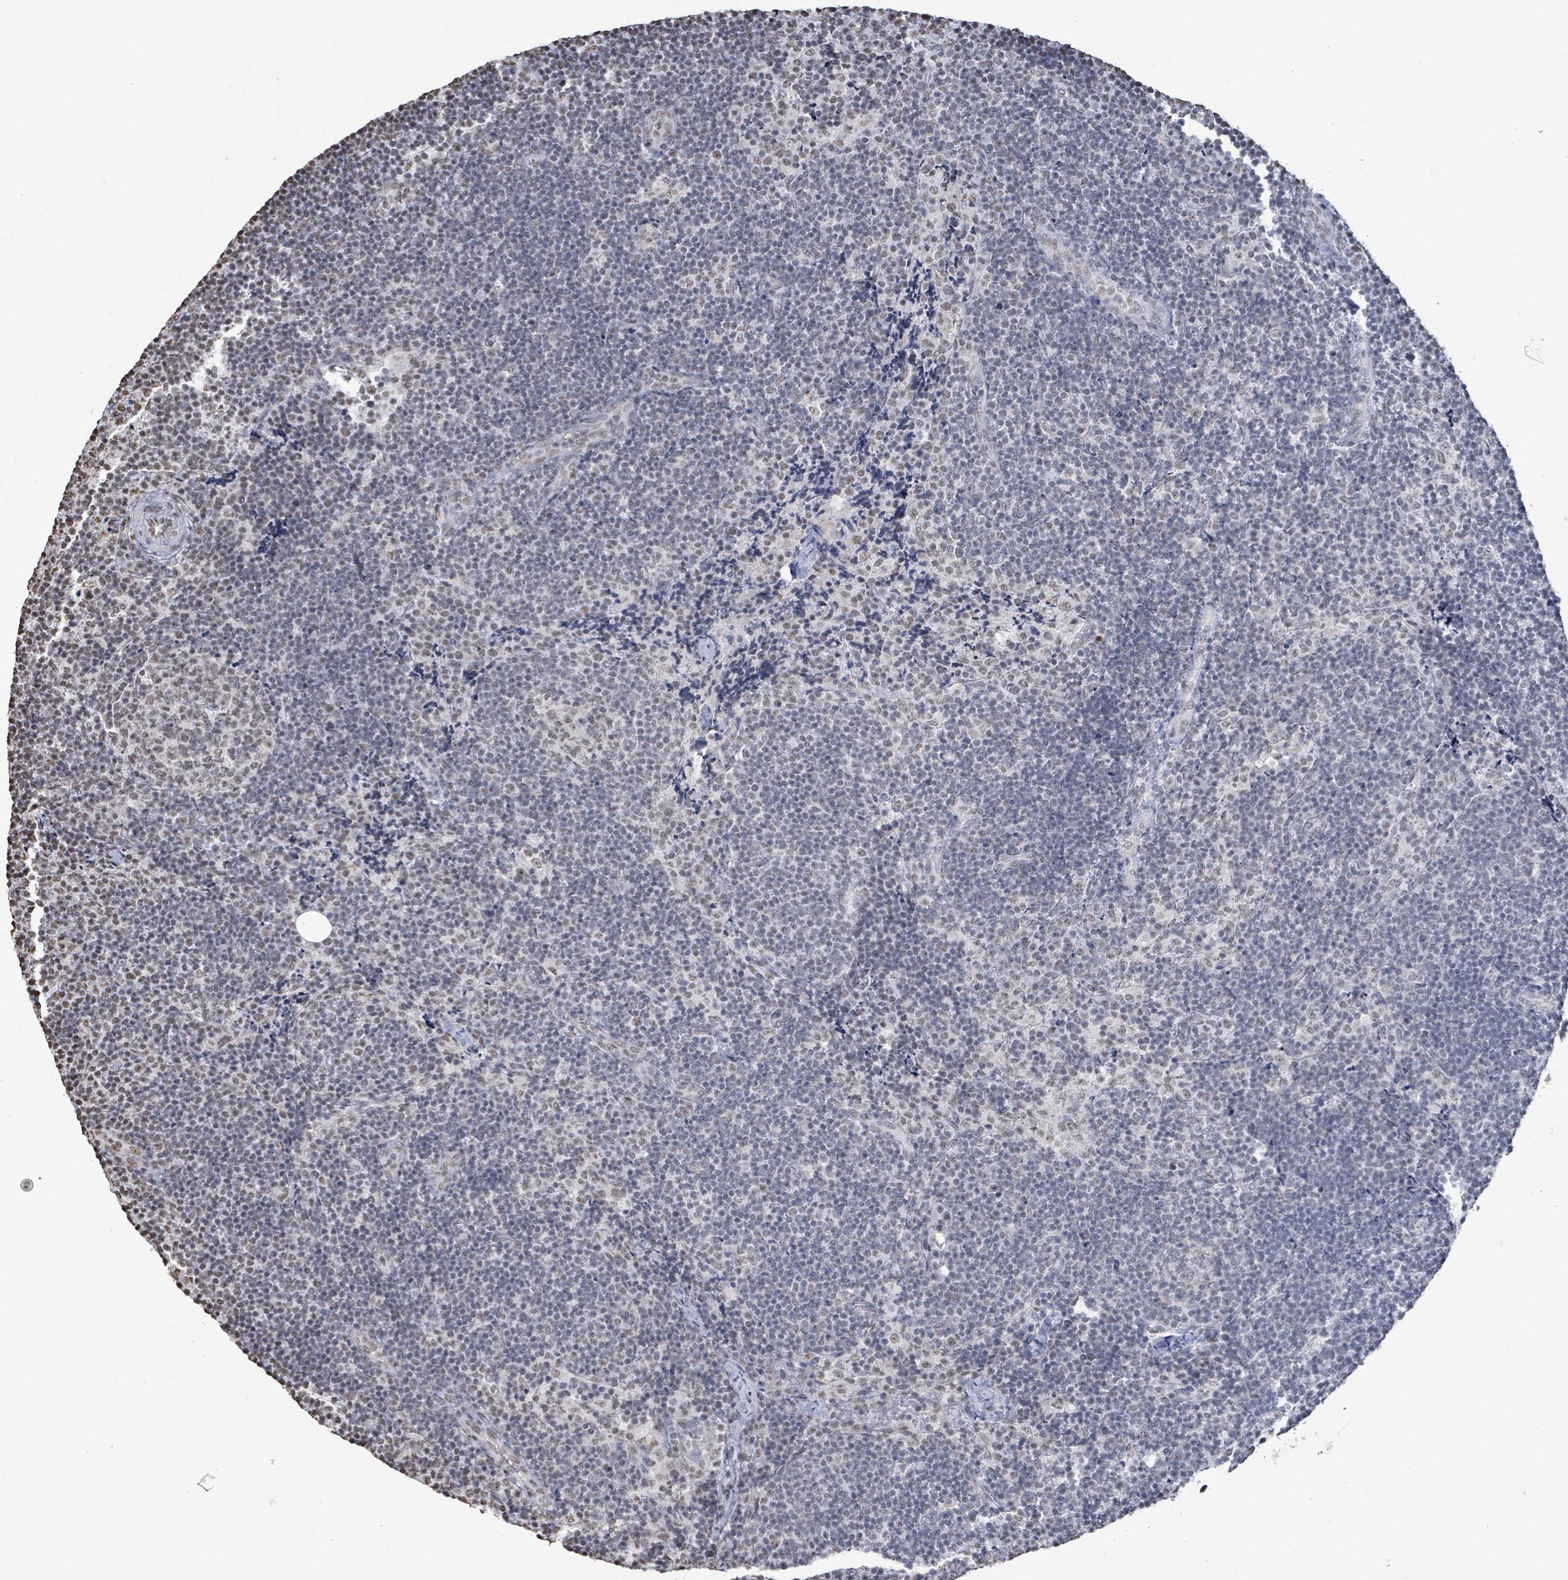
{"staining": {"intensity": "weak", "quantity": "25%-75%", "location": "nuclear"}, "tissue": "lymph node", "cell_type": "Germinal center cells", "image_type": "normal", "snomed": [{"axis": "morphology", "description": "Normal tissue, NOS"}, {"axis": "topography", "description": "Lymph node"}], "caption": "High-power microscopy captured an immunohistochemistry photomicrograph of unremarkable lymph node, revealing weak nuclear expression in about 25%-75% of germinal center cells.", "gene": "SAMD14", "patient": {"sex": "female", "age": 31}}